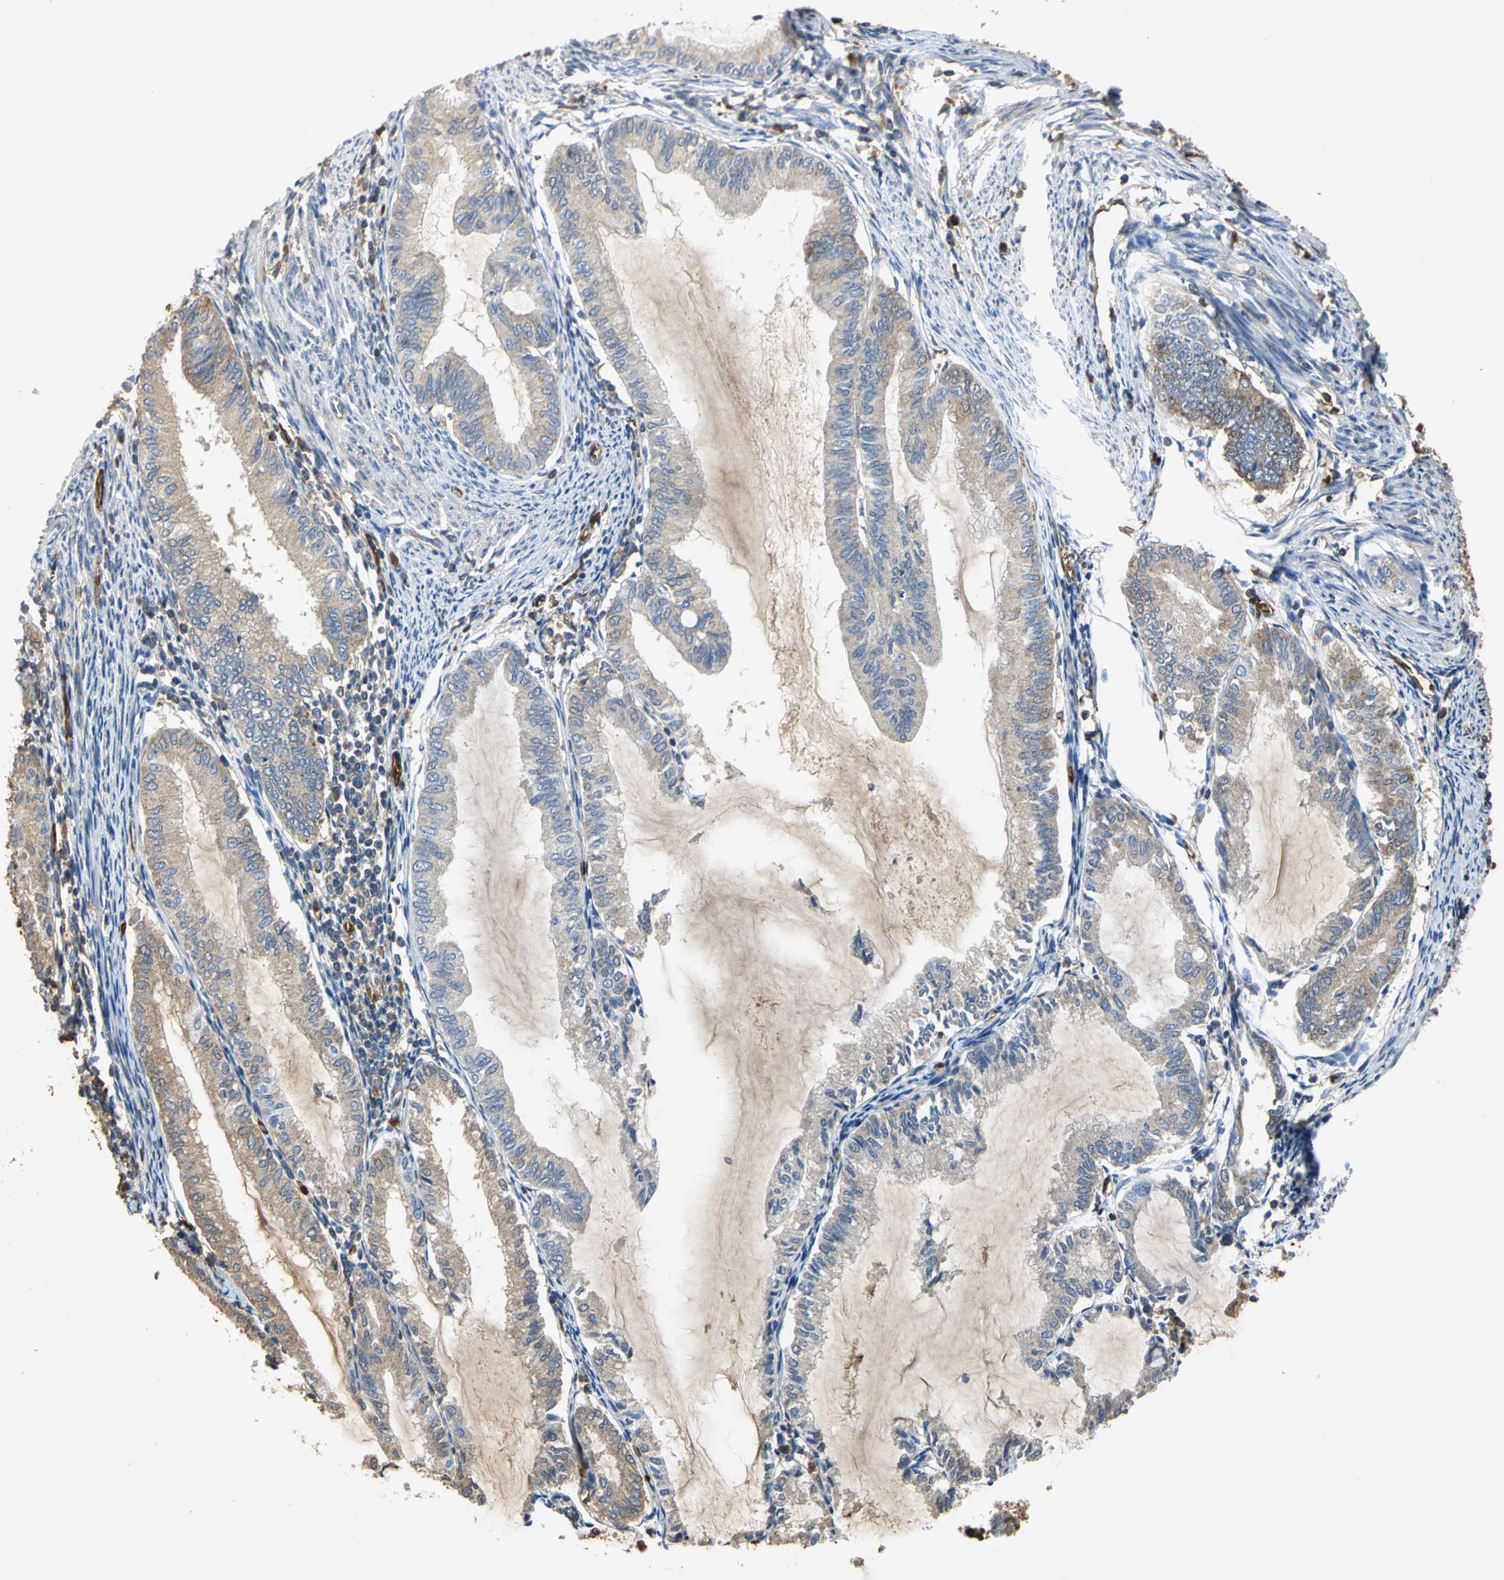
{"staining": {"intensity": "moderate", "quantity": ">75%", "location": "cytoplasmic/membranous"}, "tissue": "endometrial cancer", "cell_type": "Tumor cells", "image_type": "cancer", "snomed": [{"axis": "morphology", "description": "Adenocarcinoma, NOS"}, {"axis": "topography", "description": "Endometrium"}], "caption": "This micrograph exhibits immunohistochemistry staining of human adenocarcinoma (endometrial), with medium moderate cytoplasmic/membranous expression in about >75% of tumor cells.", "gene": "TREM1", "patient": {"sex": "female", "age": 86}}